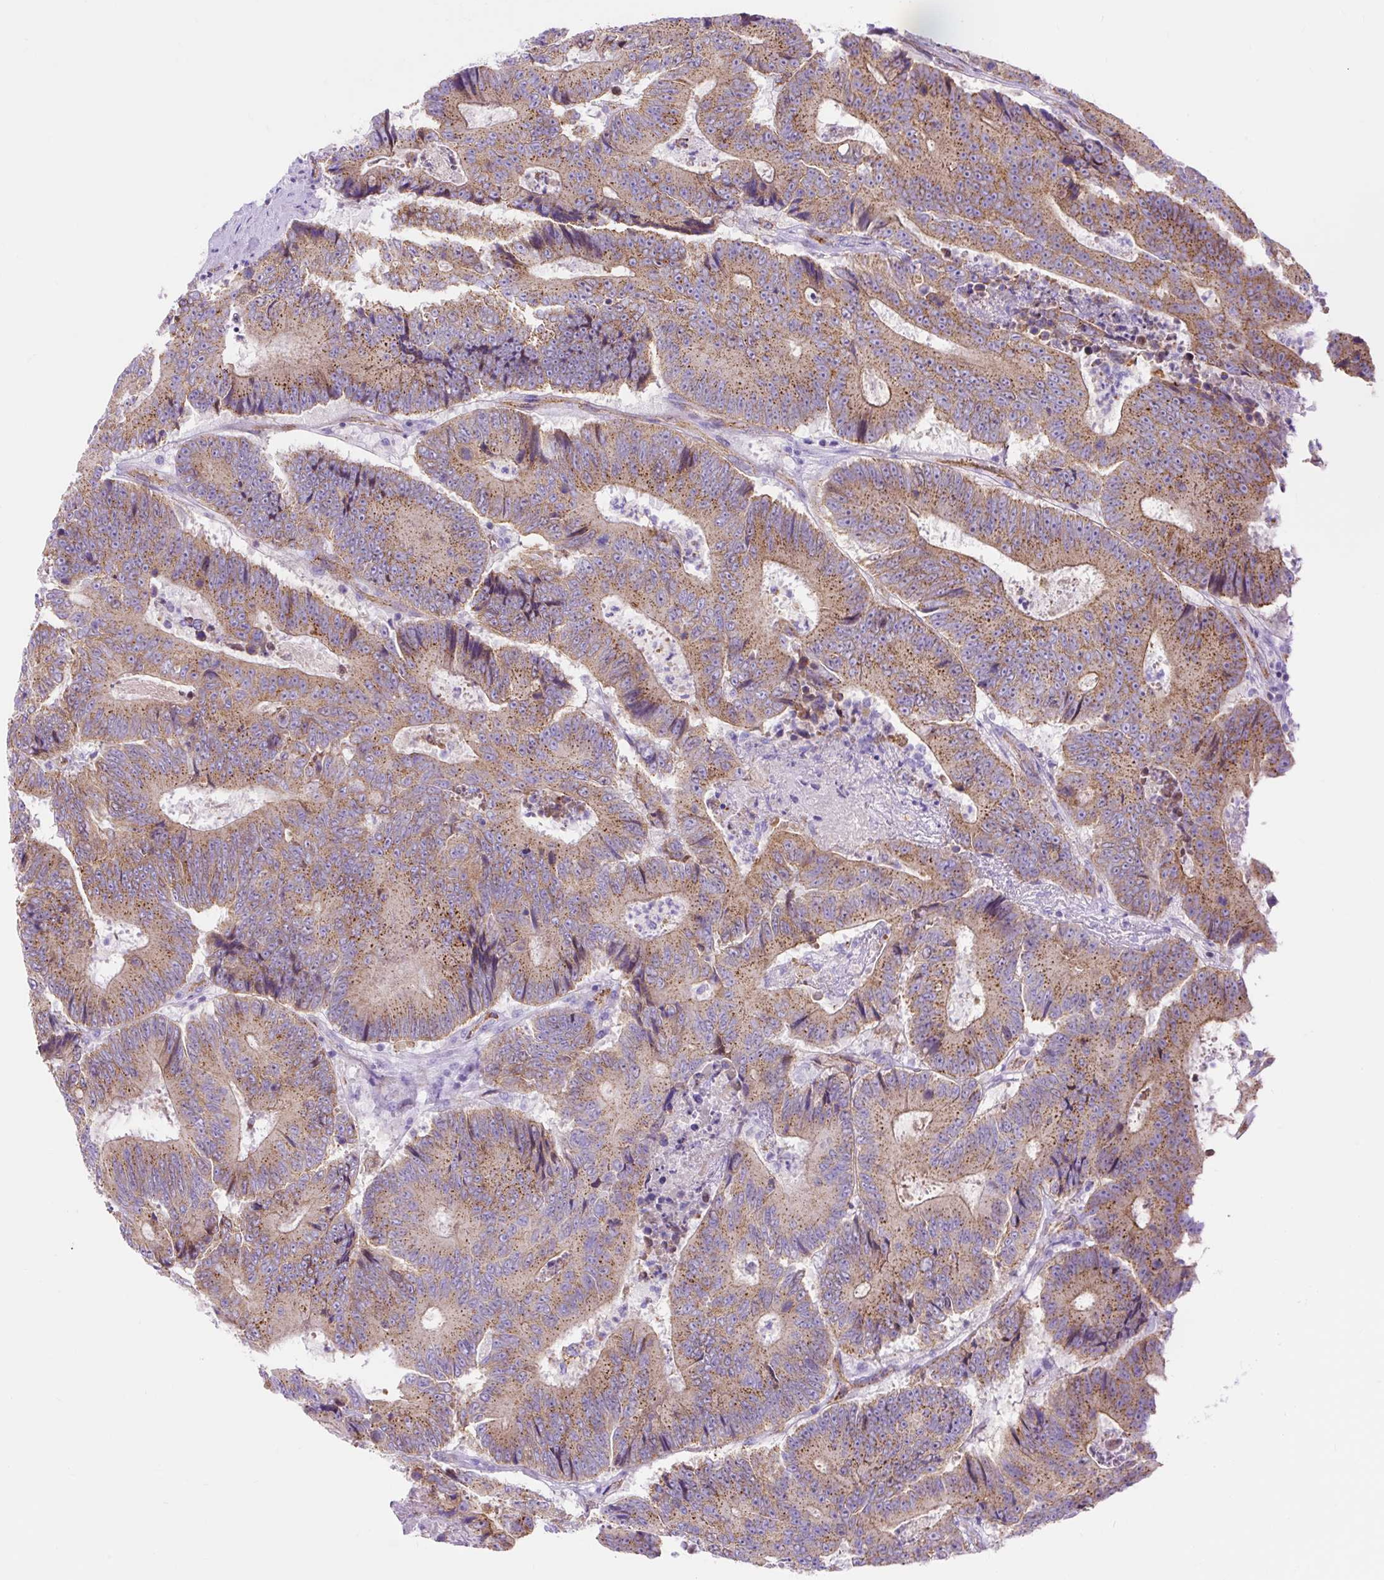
{"staining": {"intensity": "moderate", "quantity": ">75%", "location": "cytoplasmic/membranous"}, "tissue": "colorectal cancer", "cell_type": "Tumor cells", "image_type": "cancer", "snomed": [{"axis": "morphology", "description": "Adenocarcinoma, NOS"}, {"axis": "topography", "description": "Colon"}], "caption": "Protein staining of colorectal cancer tissue reveals moderate cytoplasmic/membranous expression in about >75% of tumor cells.", "gene": "HIP1R", "patient": {"sex": "male", "age": 83}}